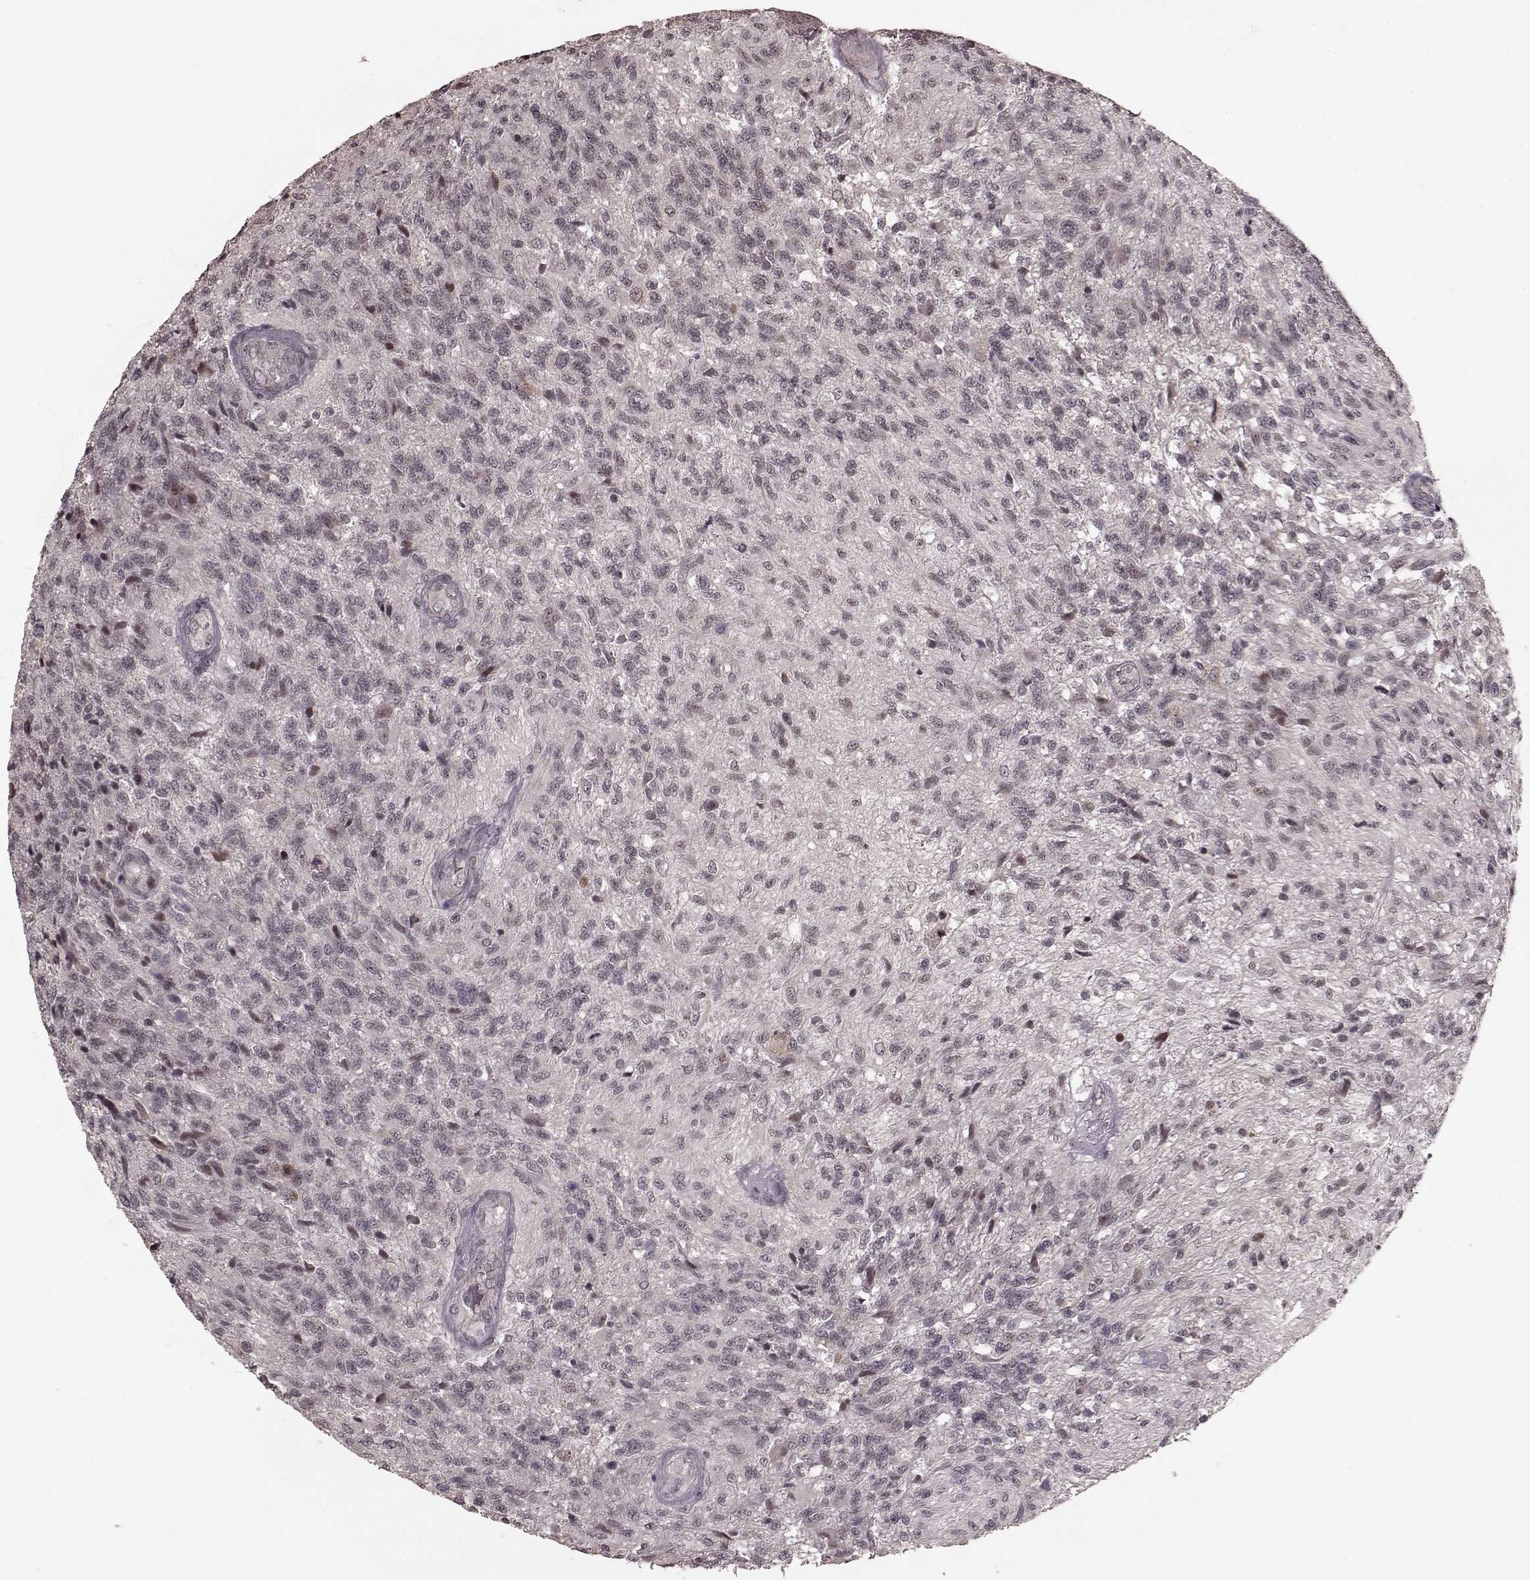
{"staining": {"intensity": "negative", "quantity": "none", "location": "none"}, "tissue": "glioma", "cell_type": "Tumor cells", "image_type": "cancer", "snomed": [{"axis": "morphology", "description": "Glioma, malignant, High grade"}, {"axis": "topography", "description": "Brain"}], "caption": "Immunohistochemical staining of human glioma demonstrates no significant expression in tumor cells. (DAB (3,3'-diaminobenzidine) immunohistochemistry (IHC), high magnification).", "gene": "PLCB4", "patient": {"sex": "male", "age": 56}}